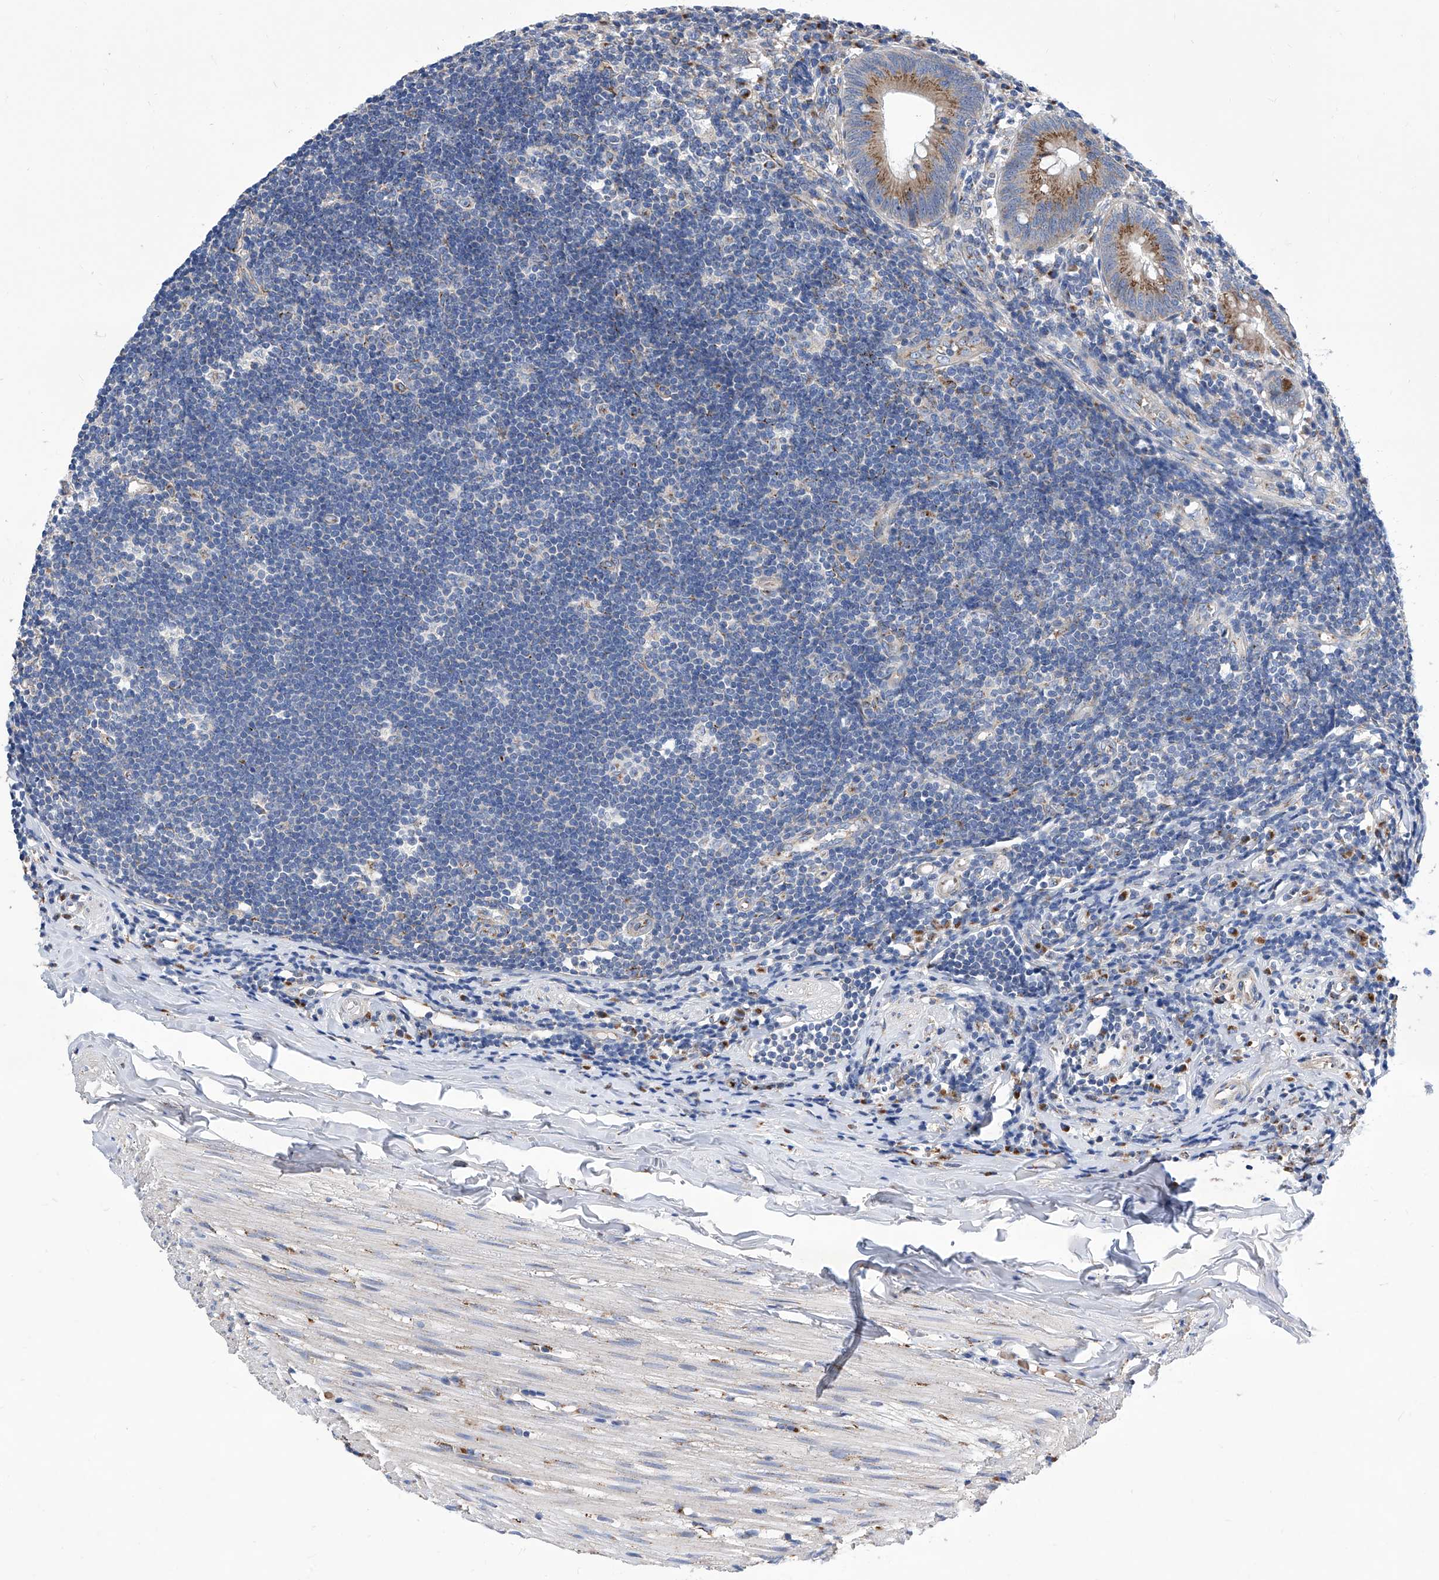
{"staining": {"intensity": "moderate", "quantity": ">75%", "location": "cytoplasmic/membranous"}, "tissue": "appendix", "cell_type": "Glandular cells", "image_type": "normal", "snomed": [{"axis": "morphology", "description": "Normal tissue, NOS"}, {"axis": "topography", "description": "Appendix"}], "caption": "Protein expression analysis of normal appendix reveals moderate cytoplasmic/membranous positivity in about >75% of glandular cells.", "gene": "TJAP1", "patient": {"sex": "female", "age": 54}}